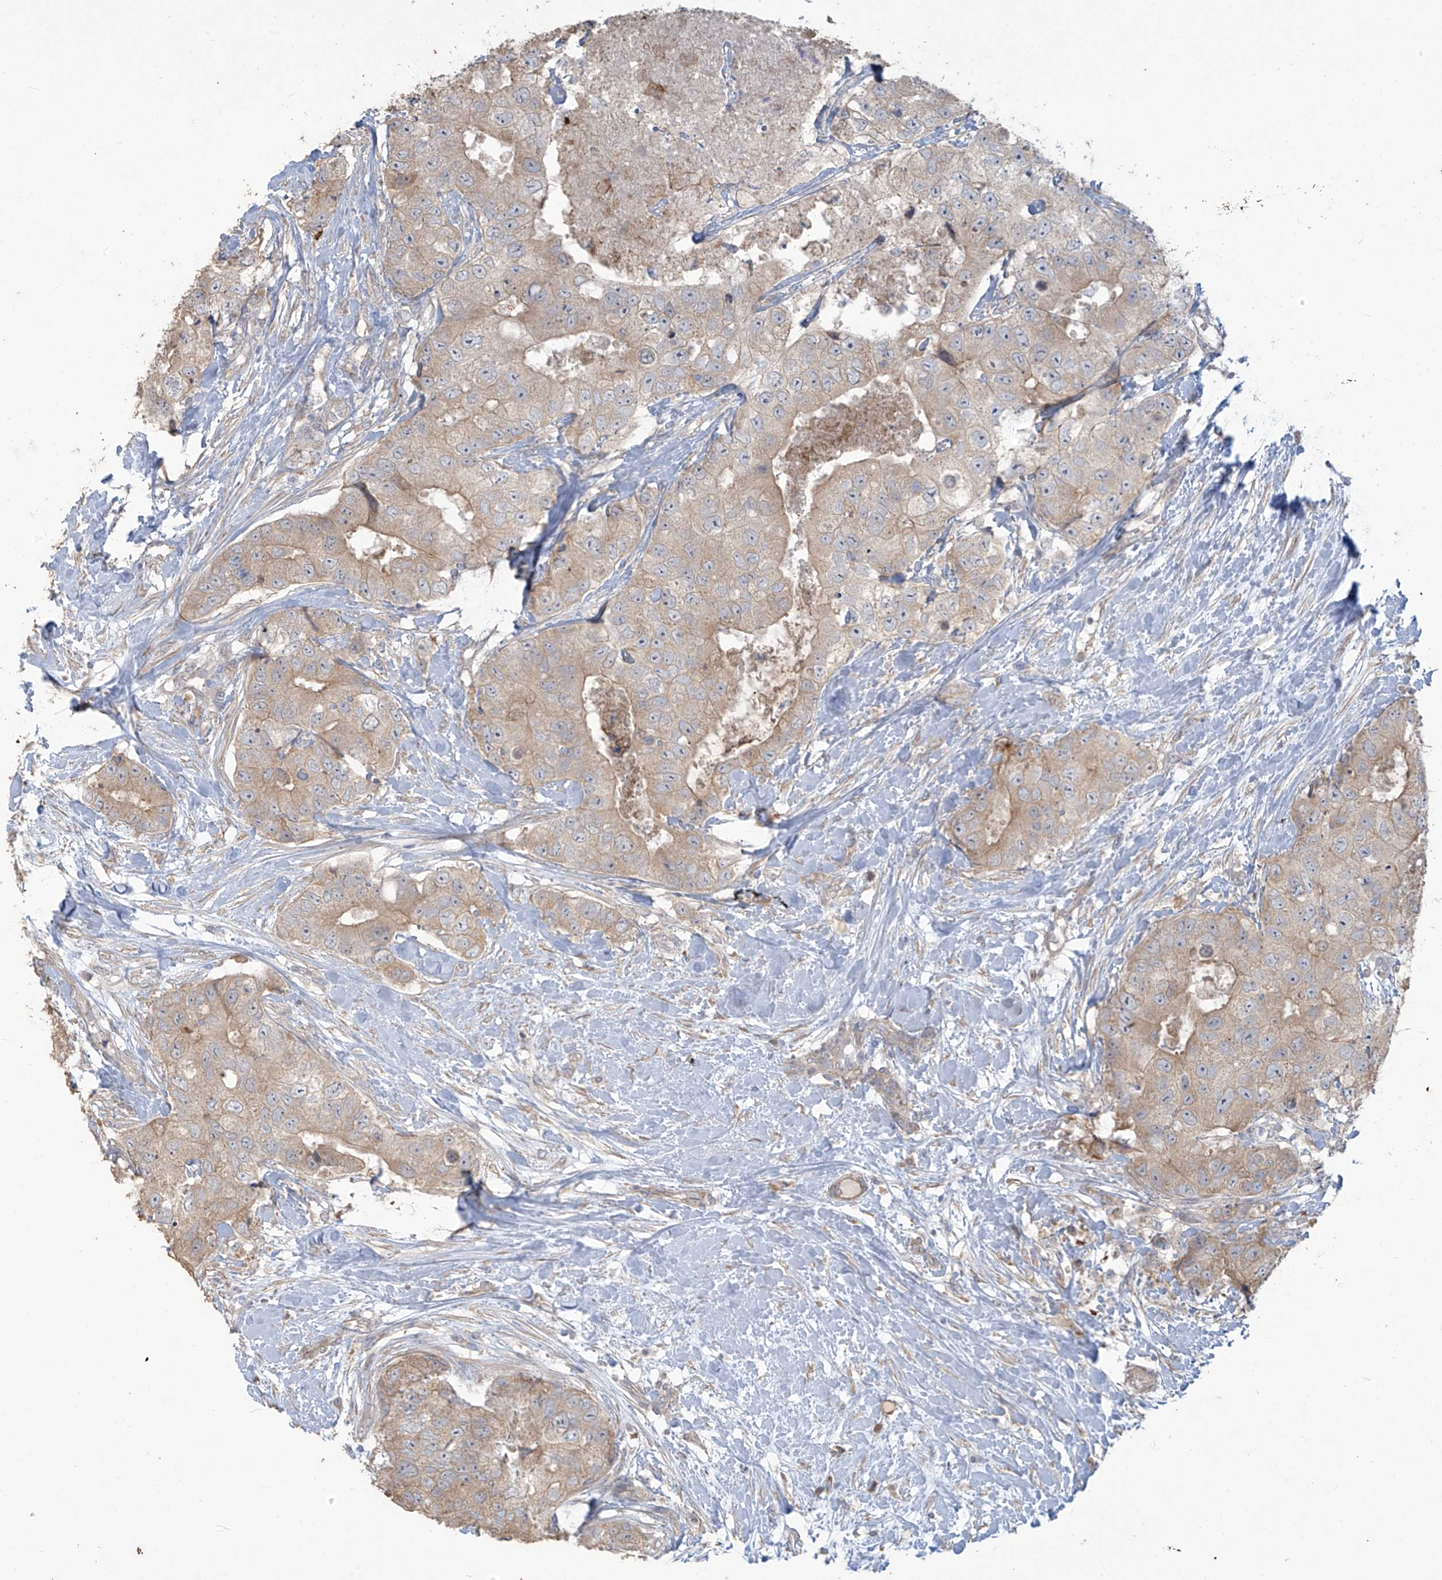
{"staining": {"intensity": "weak", "quantity": ">75%", "location": "cytoplasmic/membranous"}, "tissue": "breast cancer", "cell_type": "Tumor cells", "image_type": "cancer", "snomed": [{"axis": "morphology", "description": "Duct carcinoma"}, {"axis": "topography", "description": "Breast"}], "caption": "IHC of human infiltrating ductal carcinoma (breast) exhibits low levels of weak cytoplasmic/membranous expression in approximately >75% of tumor cells. Using DAB (brown) and hematoxylin (blue) stains, captured at high magnification using brightfield microscopy.", "gene": "MAGIX", "patient": {"sex": "female", "age": 62}}